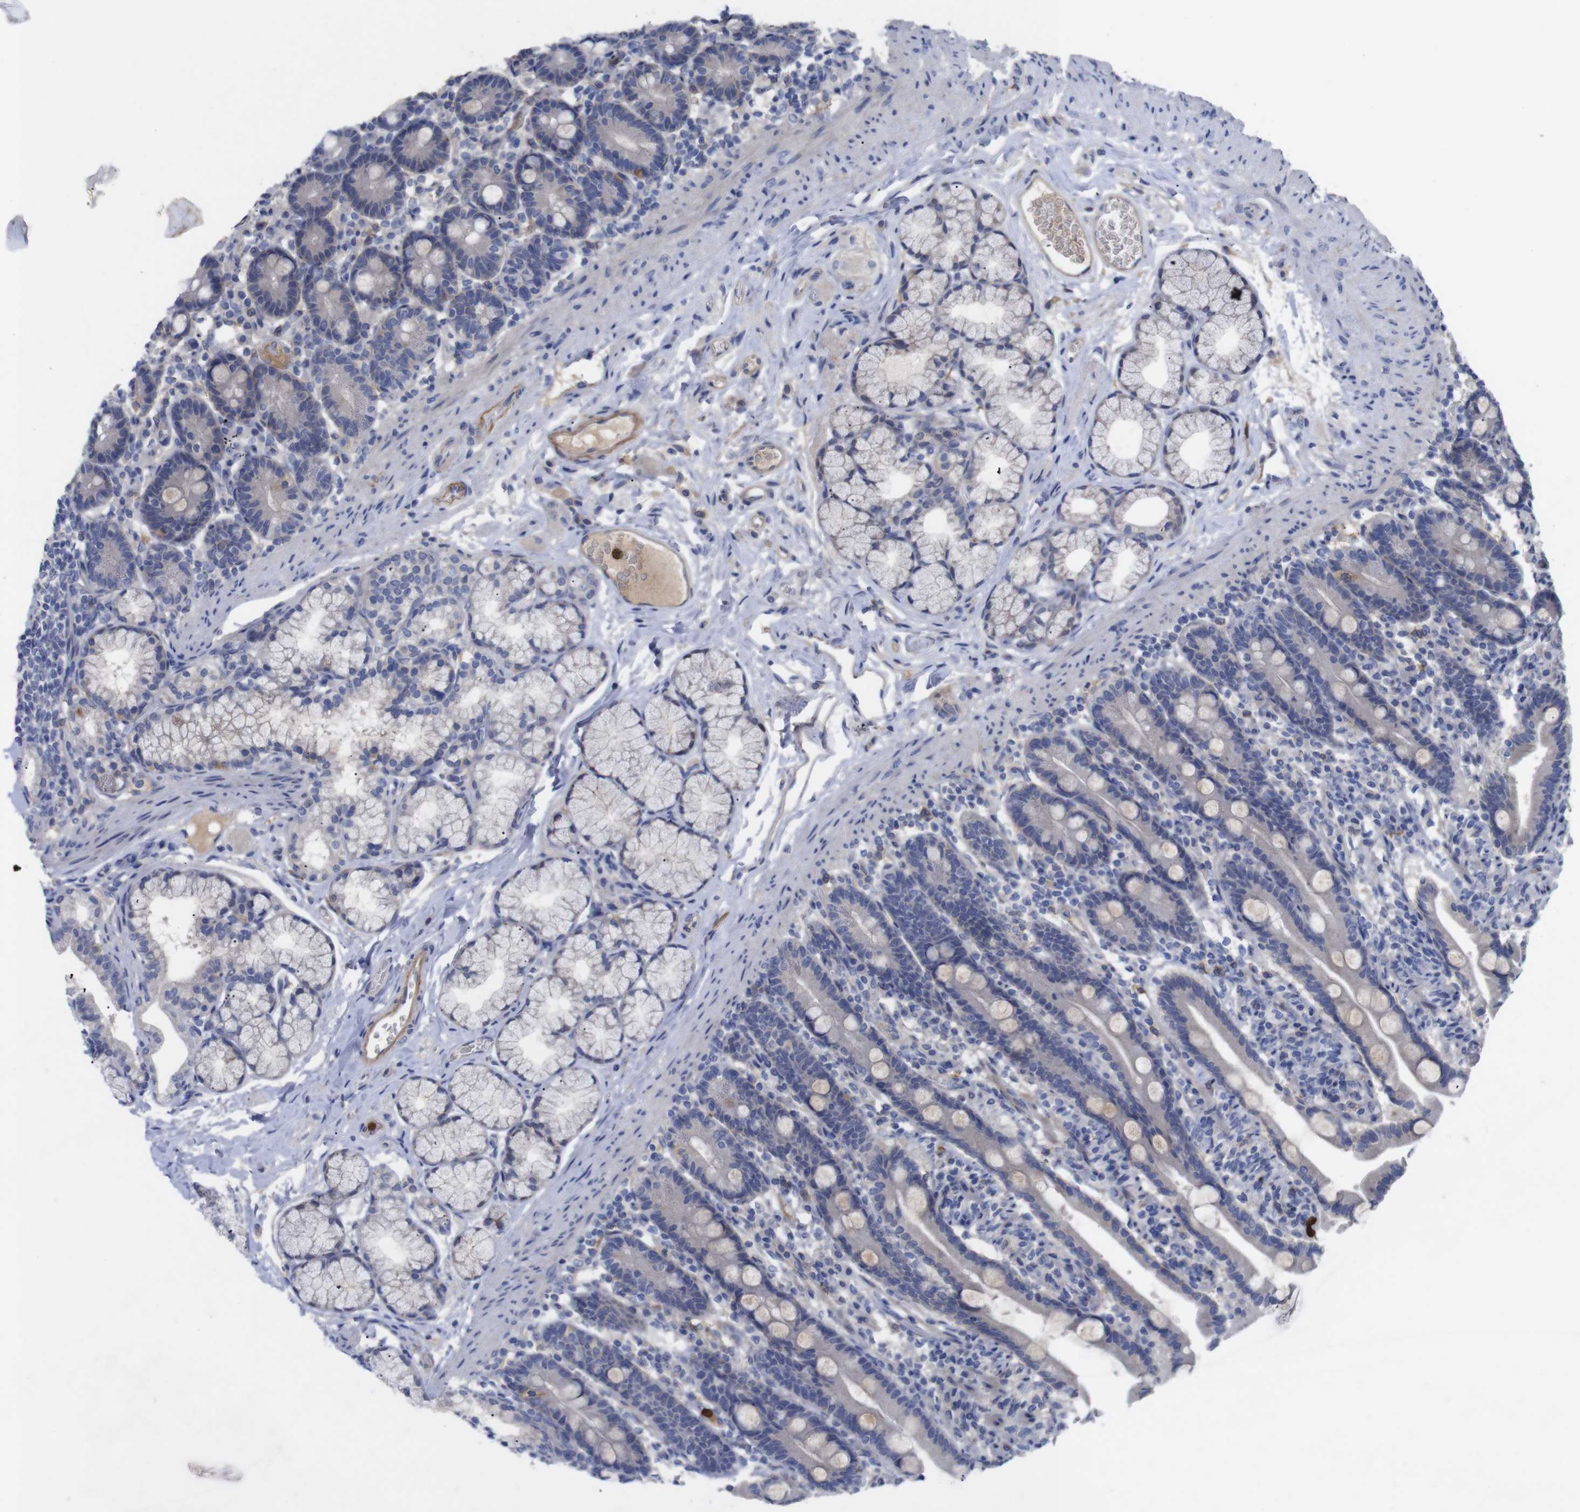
{"staining": {"intensity": "negative", "quantity": "none", "location": "none"}, "tissue": "duodenum", "cell_type": "Glandular cells", "image_type": "normal", "snomed": [{"axis": "morphology", "description": "Normal tissue, NOS"}, {"axis": "topography", "description": "Duodenum"}], "caption": "IHC of benign human duodenum shows no staining in glandular cells. Nuclei are stained in blue.", "gene": "C5AR1", "patient": {"sex": "male", "age": 54}}